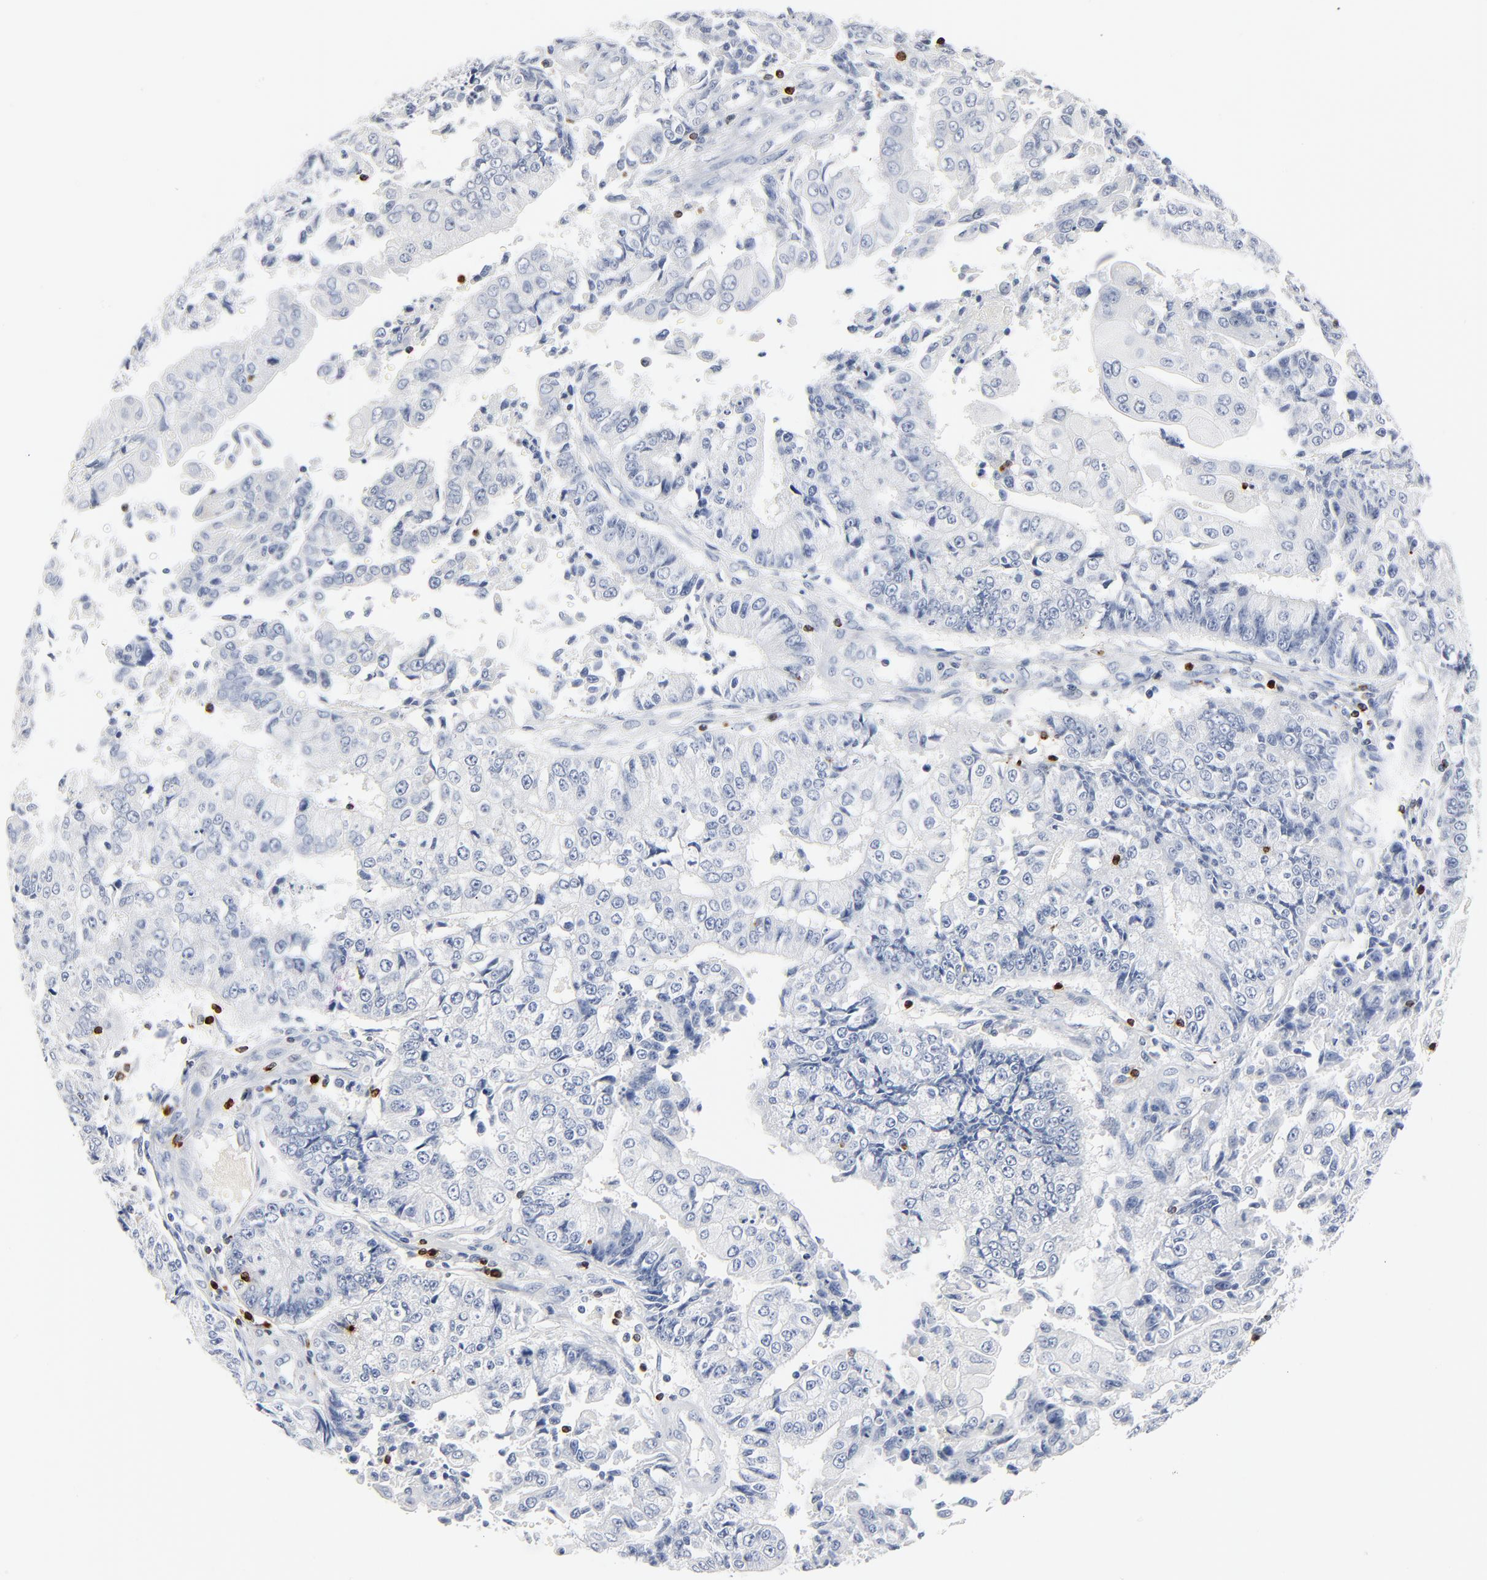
{"staining": {"intensity": "negative", "quantity": "none", "location": "none"}, "tissue": "endometrial cancer", "cell_type": "Tumor cells", "image_type": "cancer", "snomed": [{"axis": "morphology", "description": "Adenocarcinoma, NOS"}, {"axis": "topography", "description": "Endometrium"}], "caption": "Histopathology image shows no protein expression in tumor cells of endometrial cancer tissue.", "gene": "GZMB", "patient": {"sex": "female", "age": 75}}